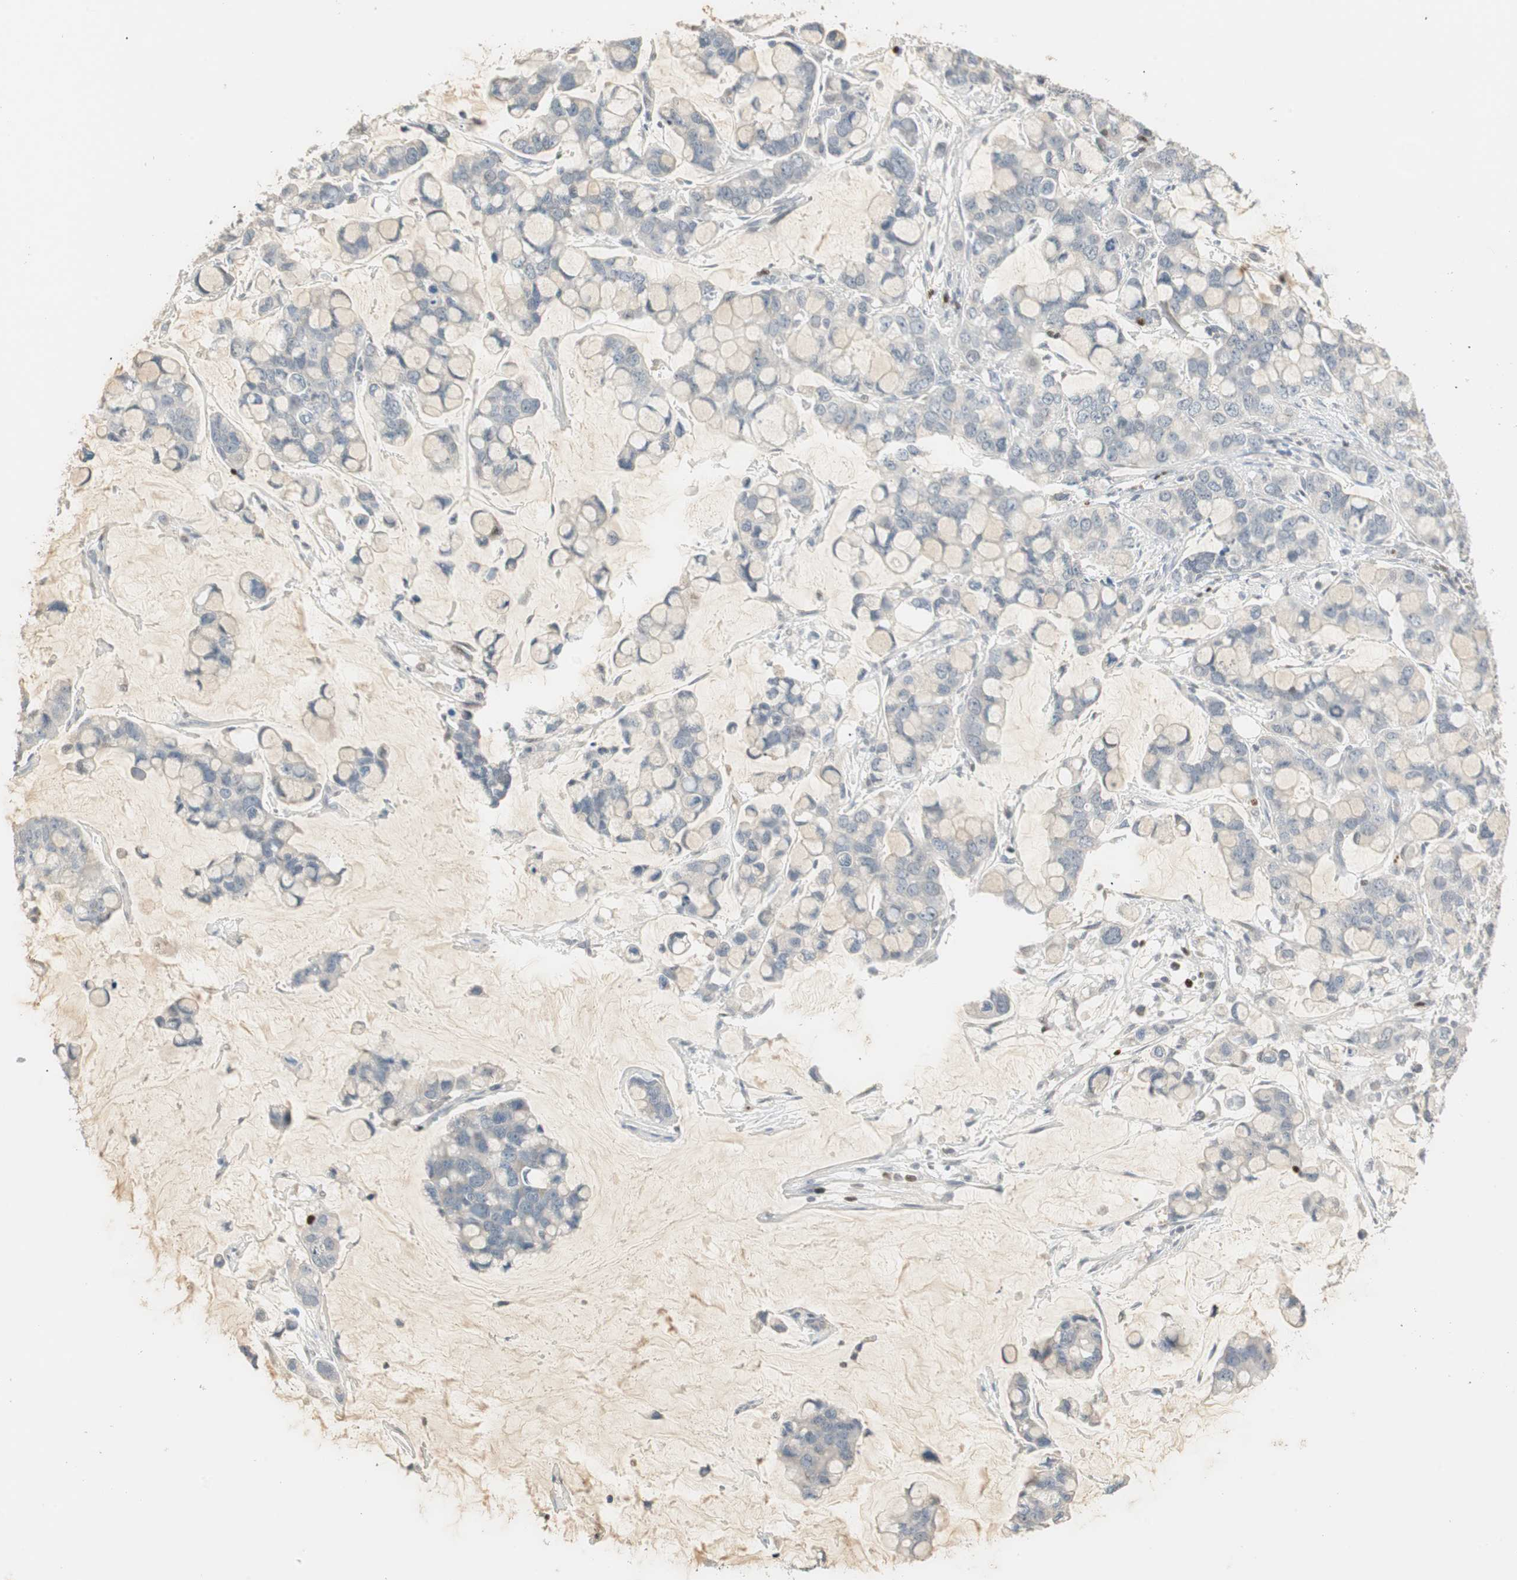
{"staining": {"intensity": "negative", "quantity": "none", "location": "none"}, "tissue": "stomach cancer", "cell_type": "Tumor cells", "image_type": "cancer", "snomed": [{"axis": "morphology", "description": "Adenocarcinoma, NOS"}, {"axis": "topography", "description": "Stomach, lower"}], "caption": "Micrograph shows no protein staining in tumor cells of stomach cancer tissue.", "gene": "RUNX2", "patient": {"sex": "male", "age": 84}}